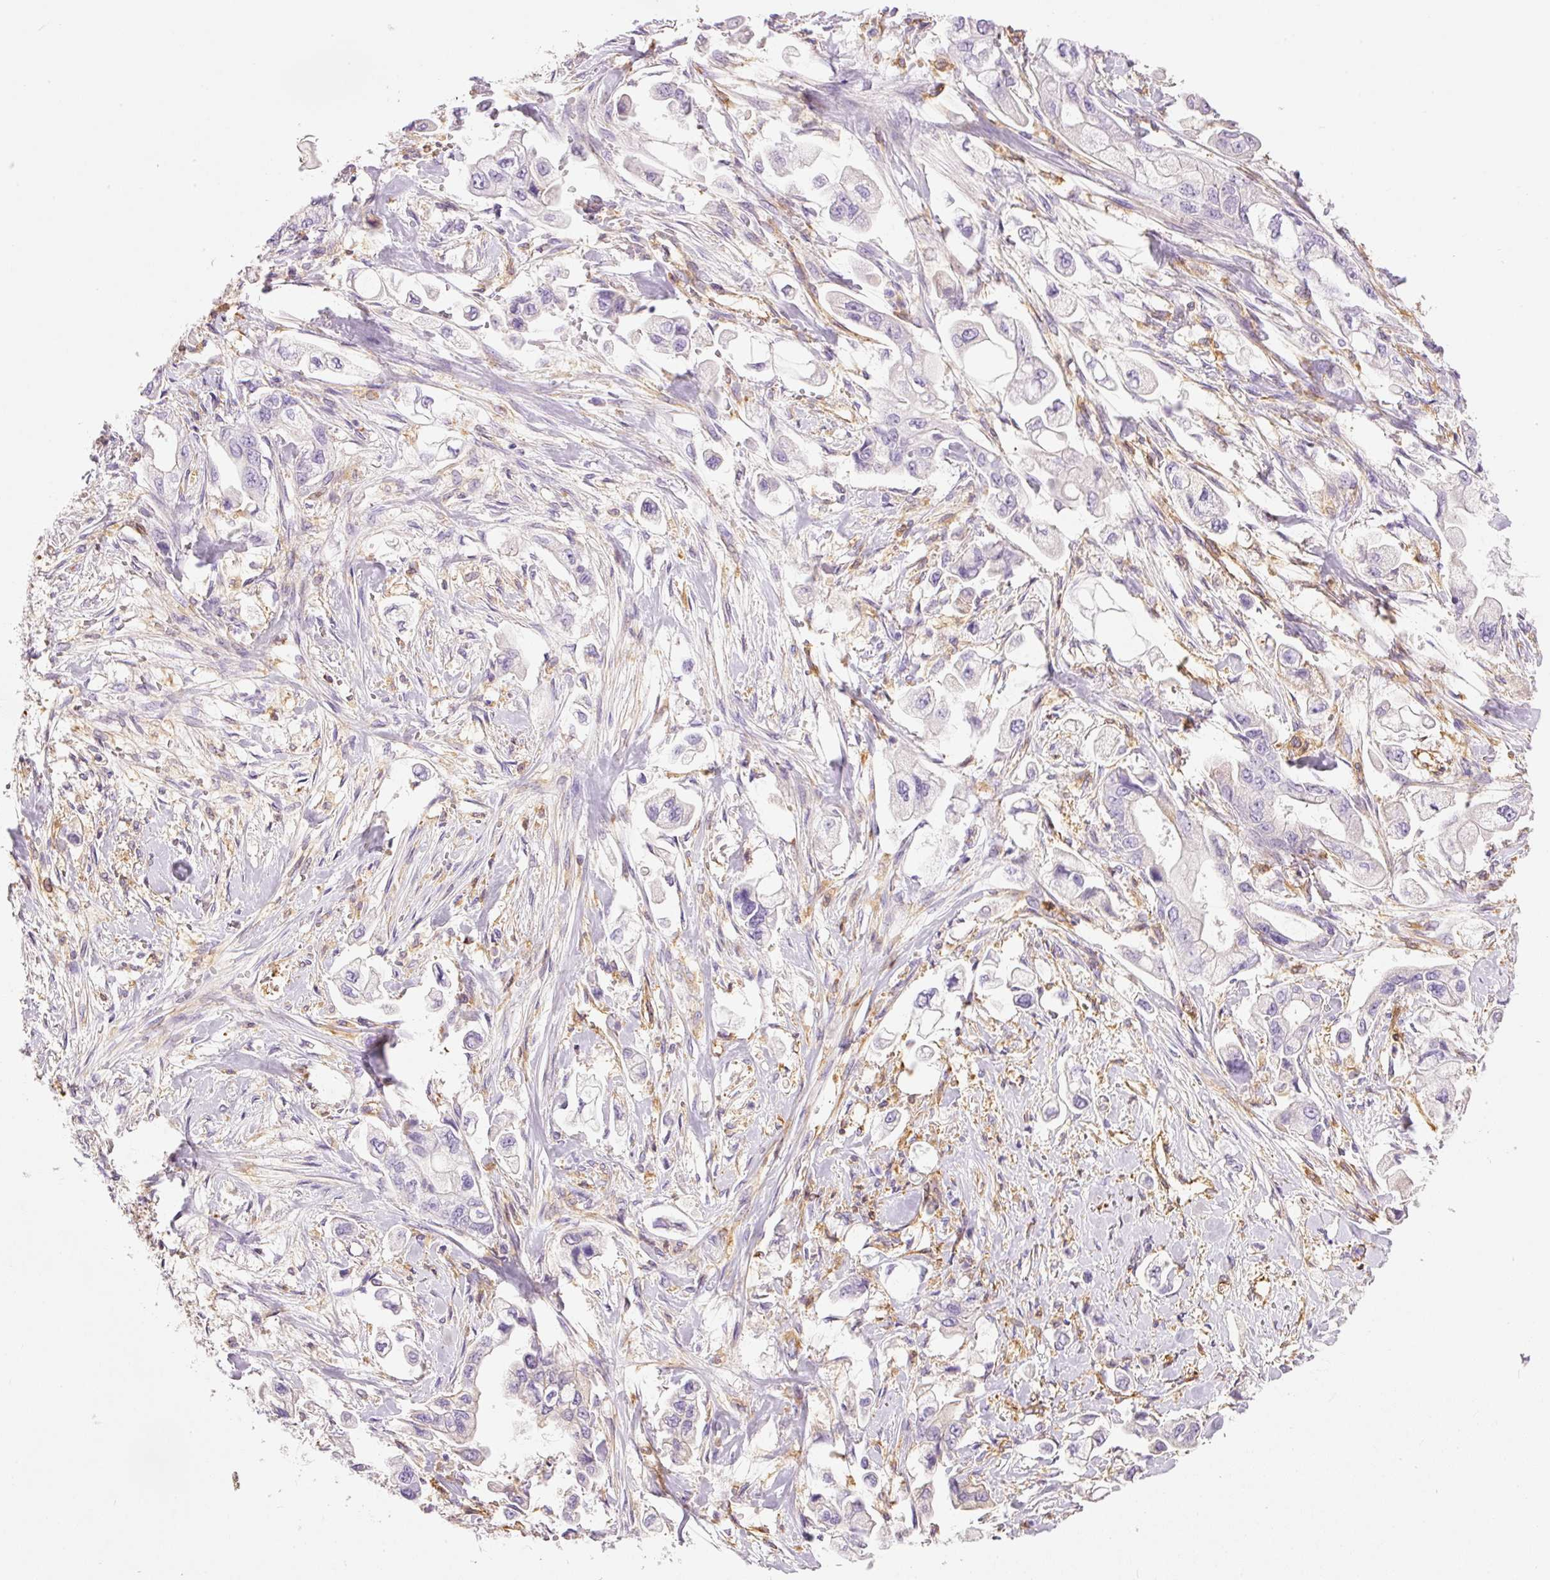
{"staining": {"intensity": "negative", "quantity": "none", "location": "none"}, "tissue": "stomach cancer", "cell_type": "Tumor cells", "image_type": "cancer", "snomed": [{"axis": "morphology", "description": "Adenocarcinoma, NOS"}, {"axis": "topography", "description": "Stomach"}], "caption": "The histopathology image exhibits no staining of tumor cells in stomach adenocarcinoma.", "gene": "IL10RB", "patient": {"sex": "male", "age": 62}}